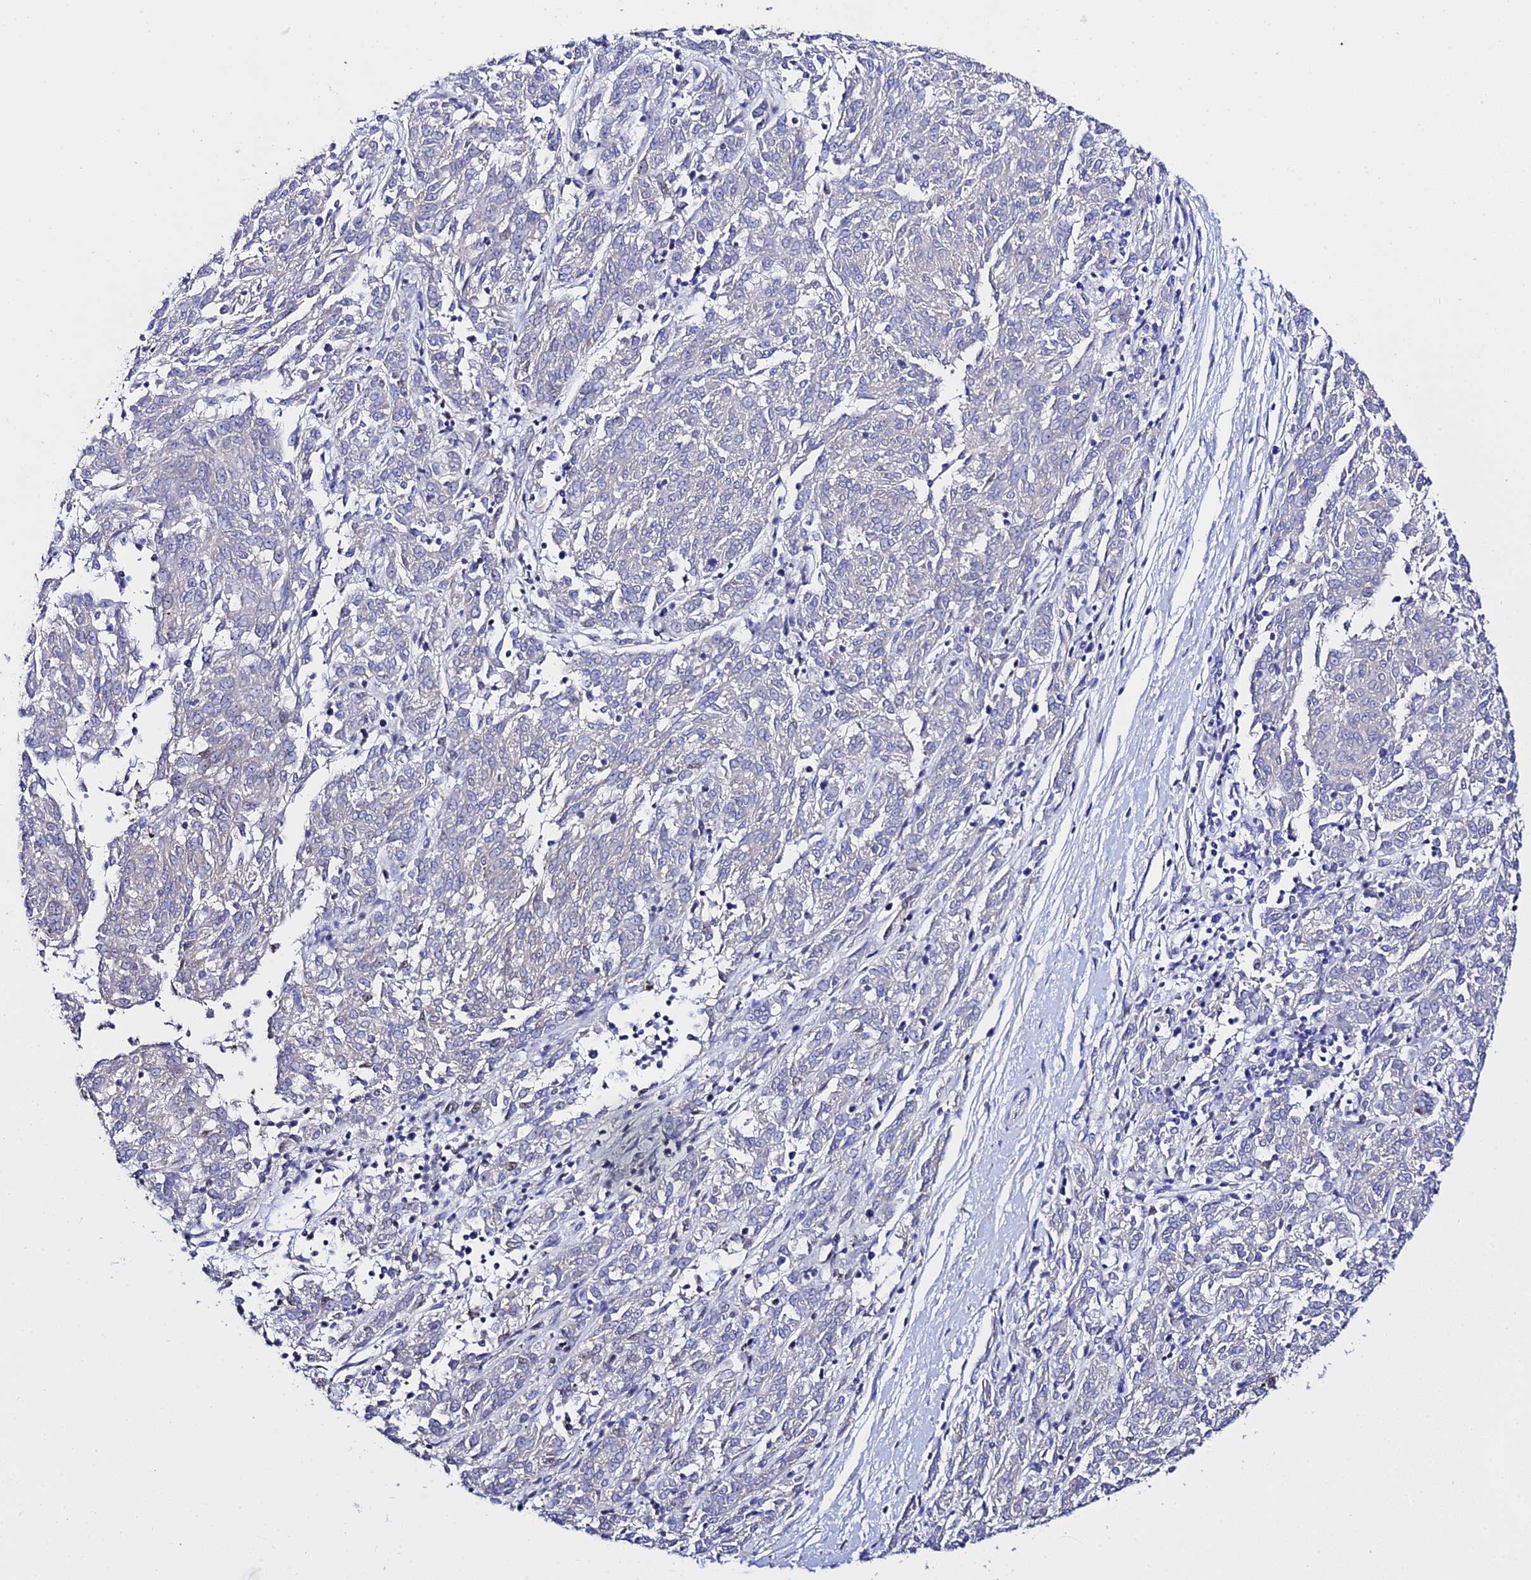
{"staining": {"intensity": "weak", "quantity": "<25%", "location": "cytoplasmic/membranous"}, "tissue": "melanoma", "cell_type": "Tumor cells", "image_type": "cancer", "snomed": [{"axis": "morphology", "description": "Malignant melanoma, NOS"}, {"axis": "topography", "description": "Skin"}], "caption": "The immunohistochemistry (IHC) micrograph has no significant expression in tumor cells of melanoma tissue.", "gene": "POFUT2", "patient": {"sex": "female", "age": 72}}